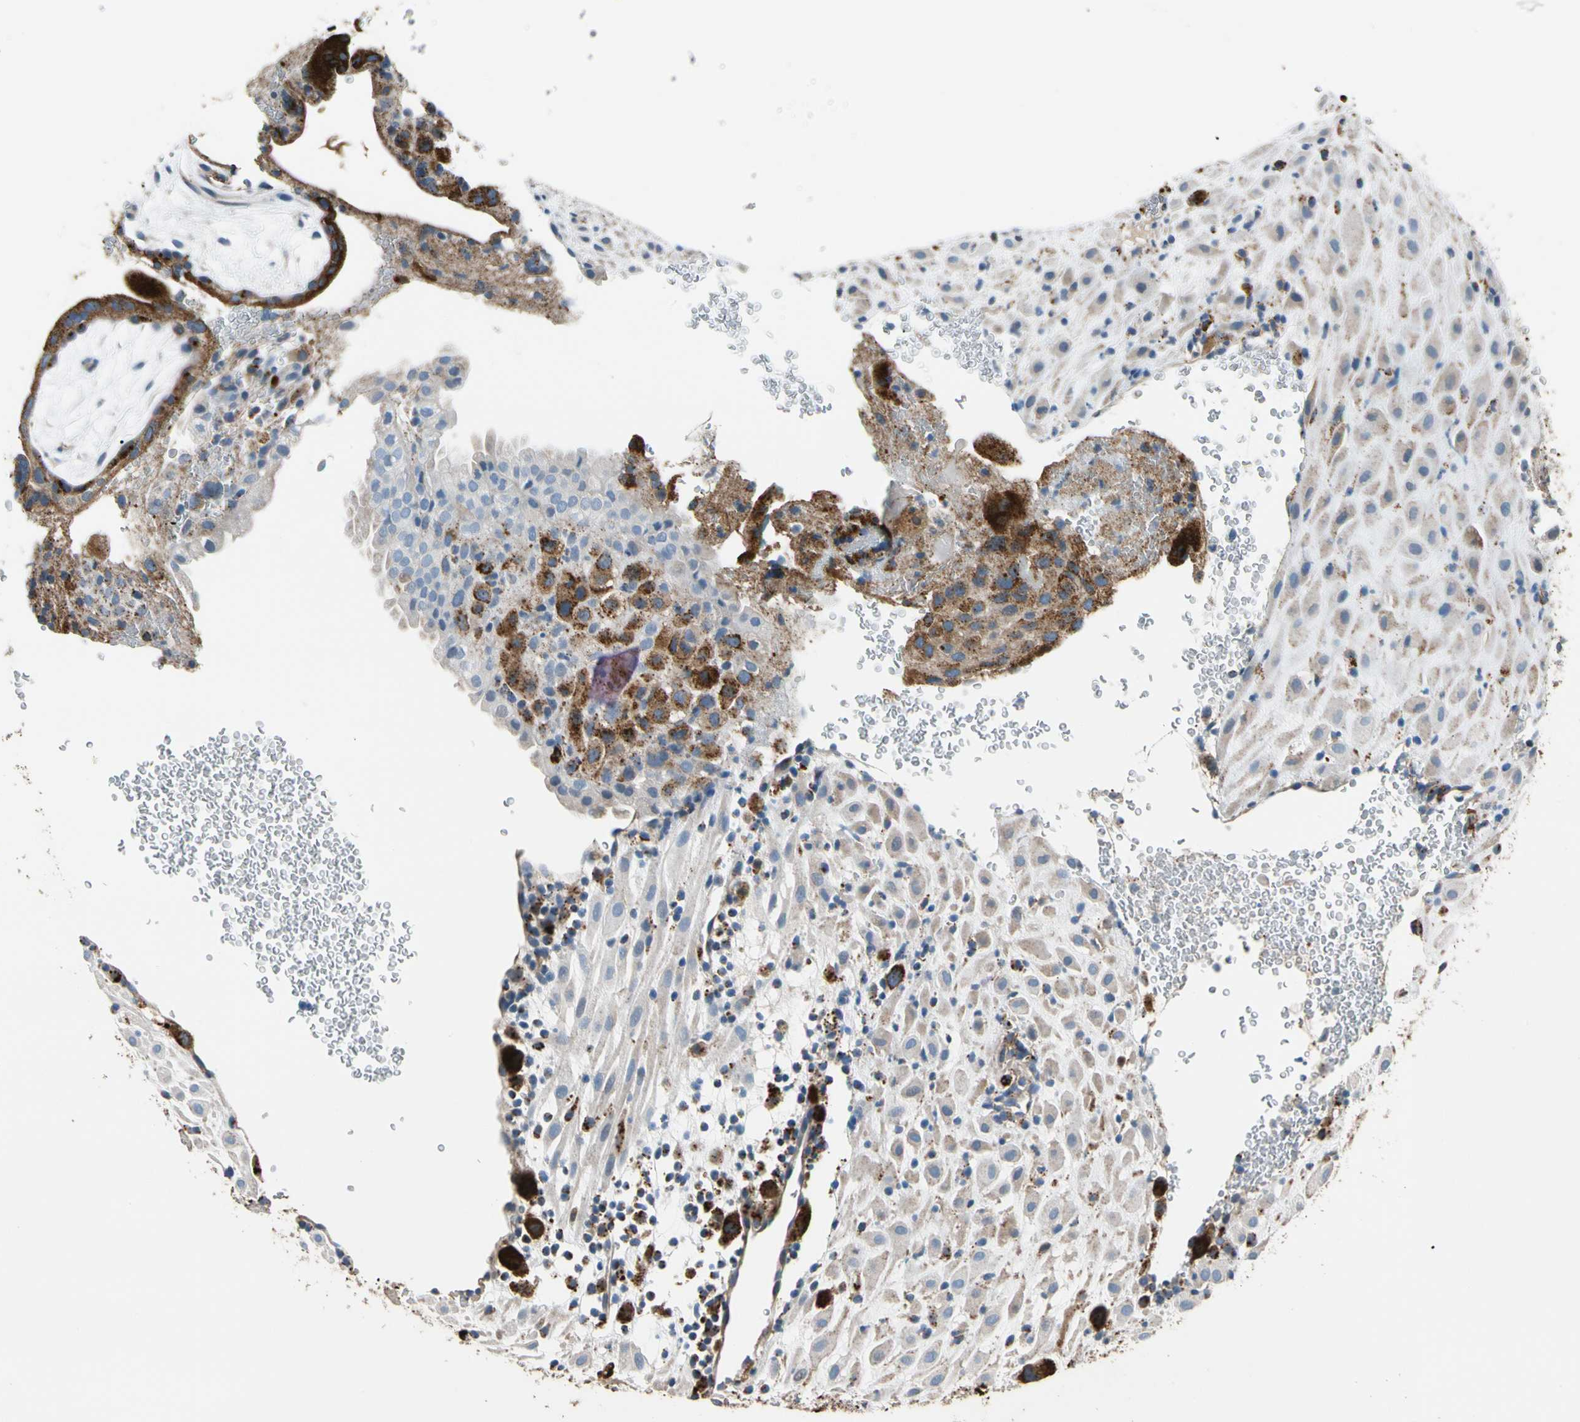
{"staining": {"intensity": "moderate", "quantity": "<25%", "location": "cytoplasmic/membranous"}, "tissue": "placenta", "cell_type": "Decidual cells", "image_type": "normal", "snomed": [{"axis": "morphology", "description": "Normal tissue, NOS"}, {"axis": "topography", "description": "Placenta"}], "caption": "Immunohistochemical staining of benign placenta demonstrates low levels of moderate cytoplasmic/membranous staining in about <25% of decidual cells.", "gene": "GM2A", "patient": {"sex": "female", "age": 19}}